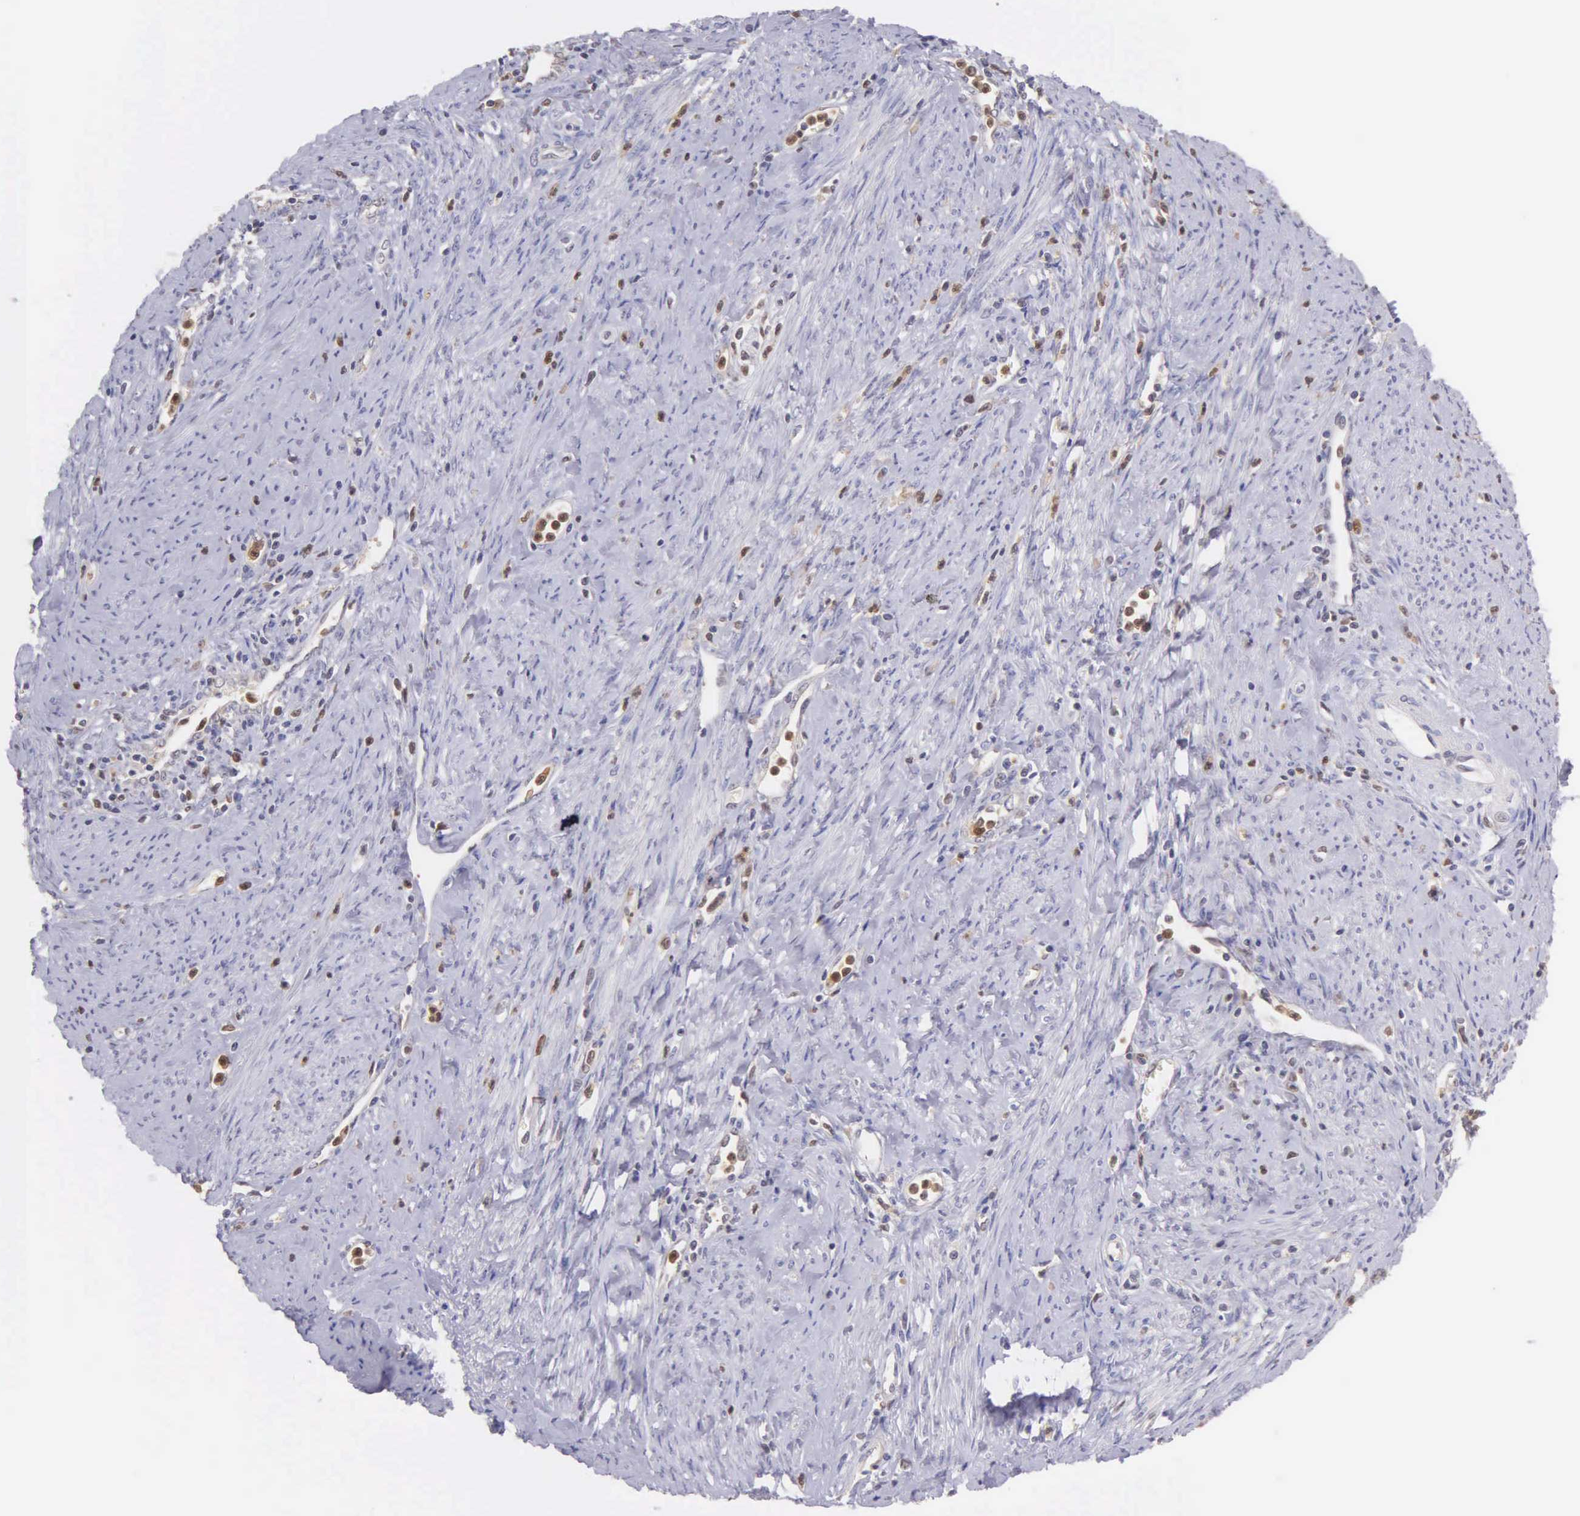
{"staining": {"intensity": "weak", "quantity": "25%-75%", "location": "cytoplasmic/membranous"}, "tissue": "cervical cancer", "cell_type": "Tumor cells", "image_type": "cancer", "snomed": [{"axis": "morphology", "description": "Normal tissue, NOS"}, {"axis": "morphology", "description": "Adenocarcinoma, NOS"}, {"axis": "topography", "description": "Cervix"}], "caption": "Cervical adenocarcinoma stained with DAB (3,3'-diaminobenzidine) IHC reveals low levels of weak cytoplasmic/membranous staining in about 25%-75% of tumor cells.", "gene": "BID", "patient": {"sex": "female", "age": 34}}